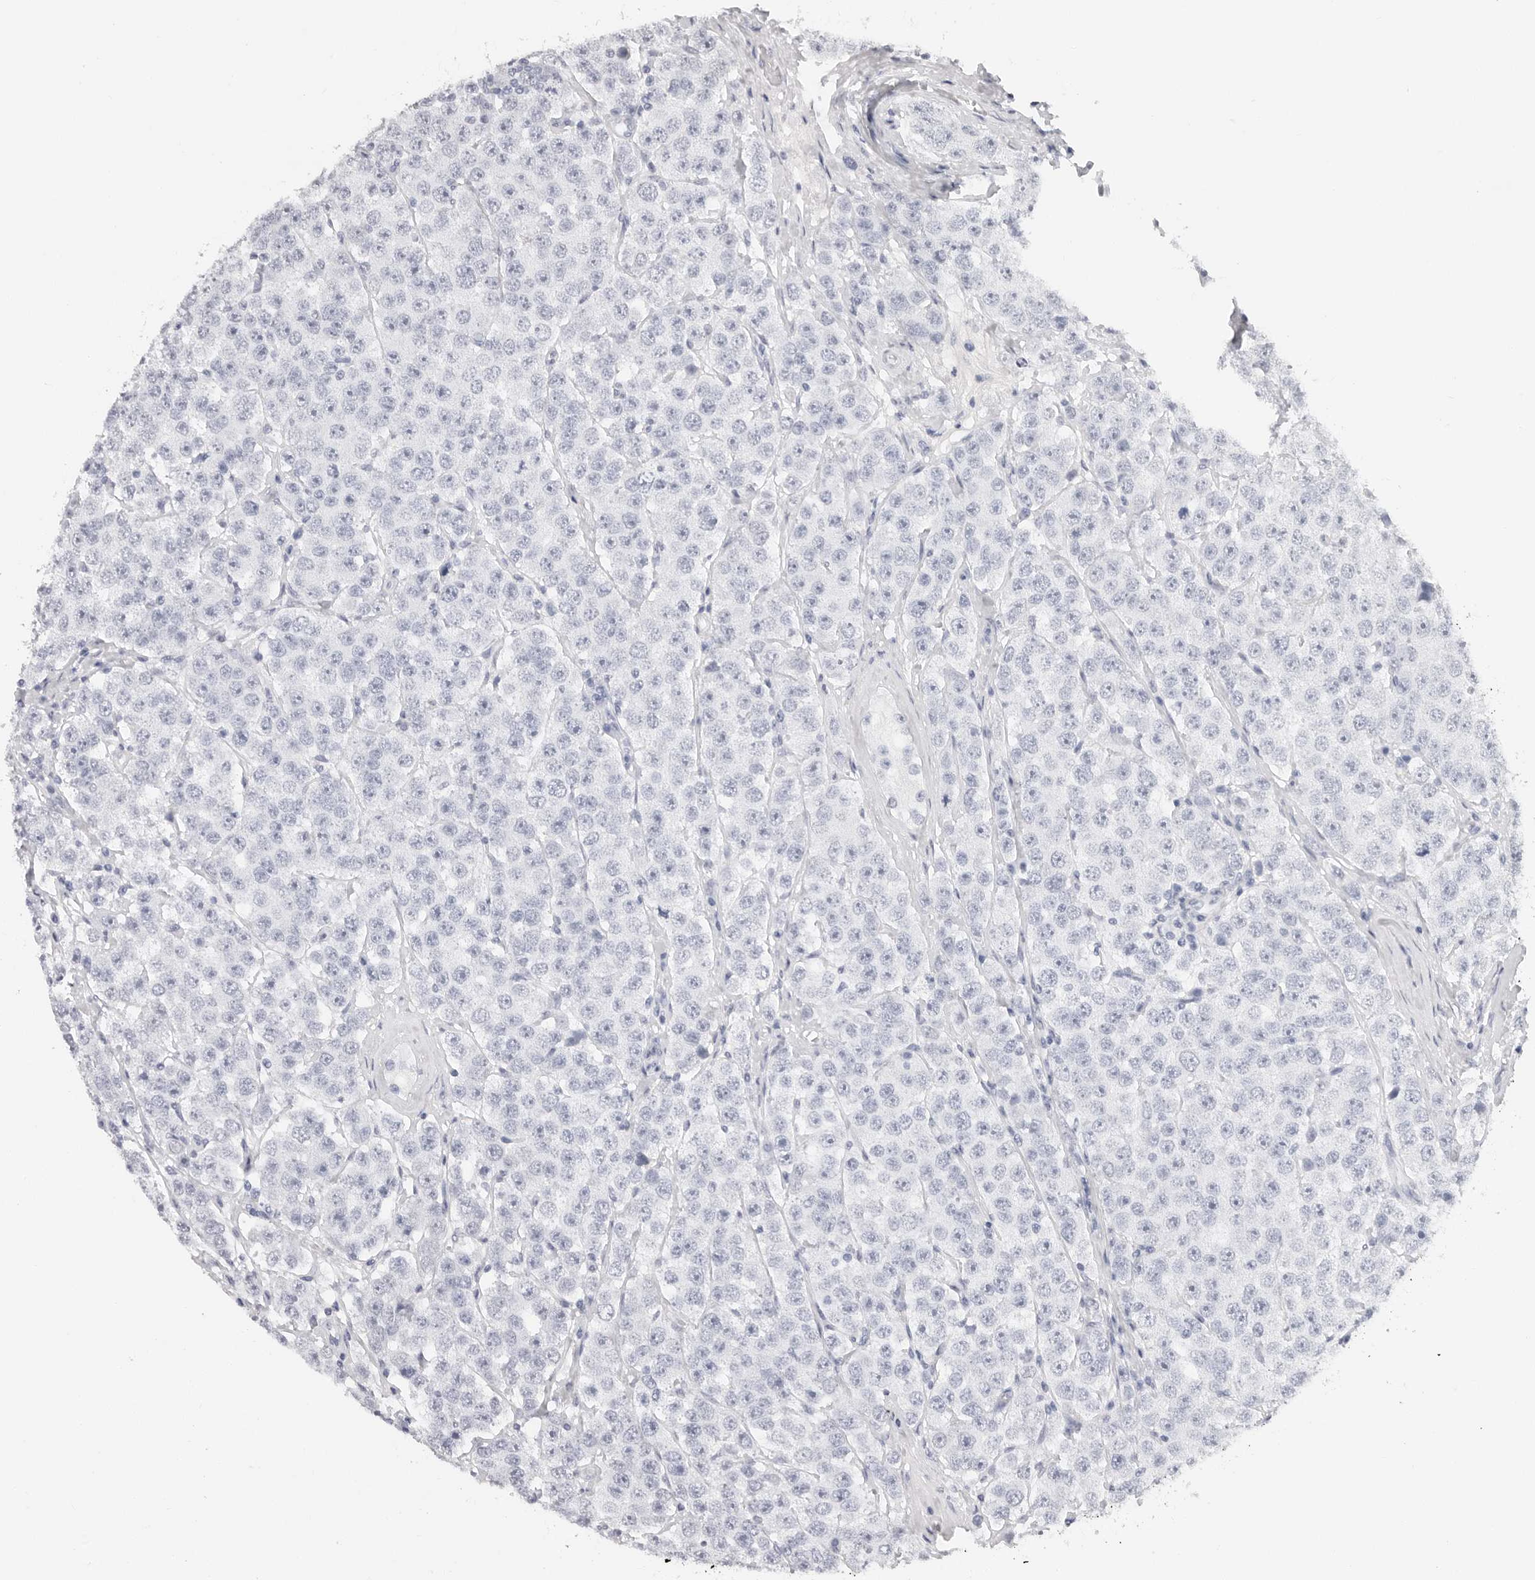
{"staining": {"intensity": "negative", "quantity": "none", "location": "none"}, "tissue": "testis cancer", "cell_type": "Tumor cells", "image_type": "cancer", "snomed": [{"axis": "morphology", "description": "Seminoma, NOS"}, {"axis": "topography", "description": "Testis"}], "caption": "Immunohistochemical staining of testis cancer displays no significant expression in tumor cells.", "gene": "AGMAT", "patient": {"sex": "male", "age": 28}}